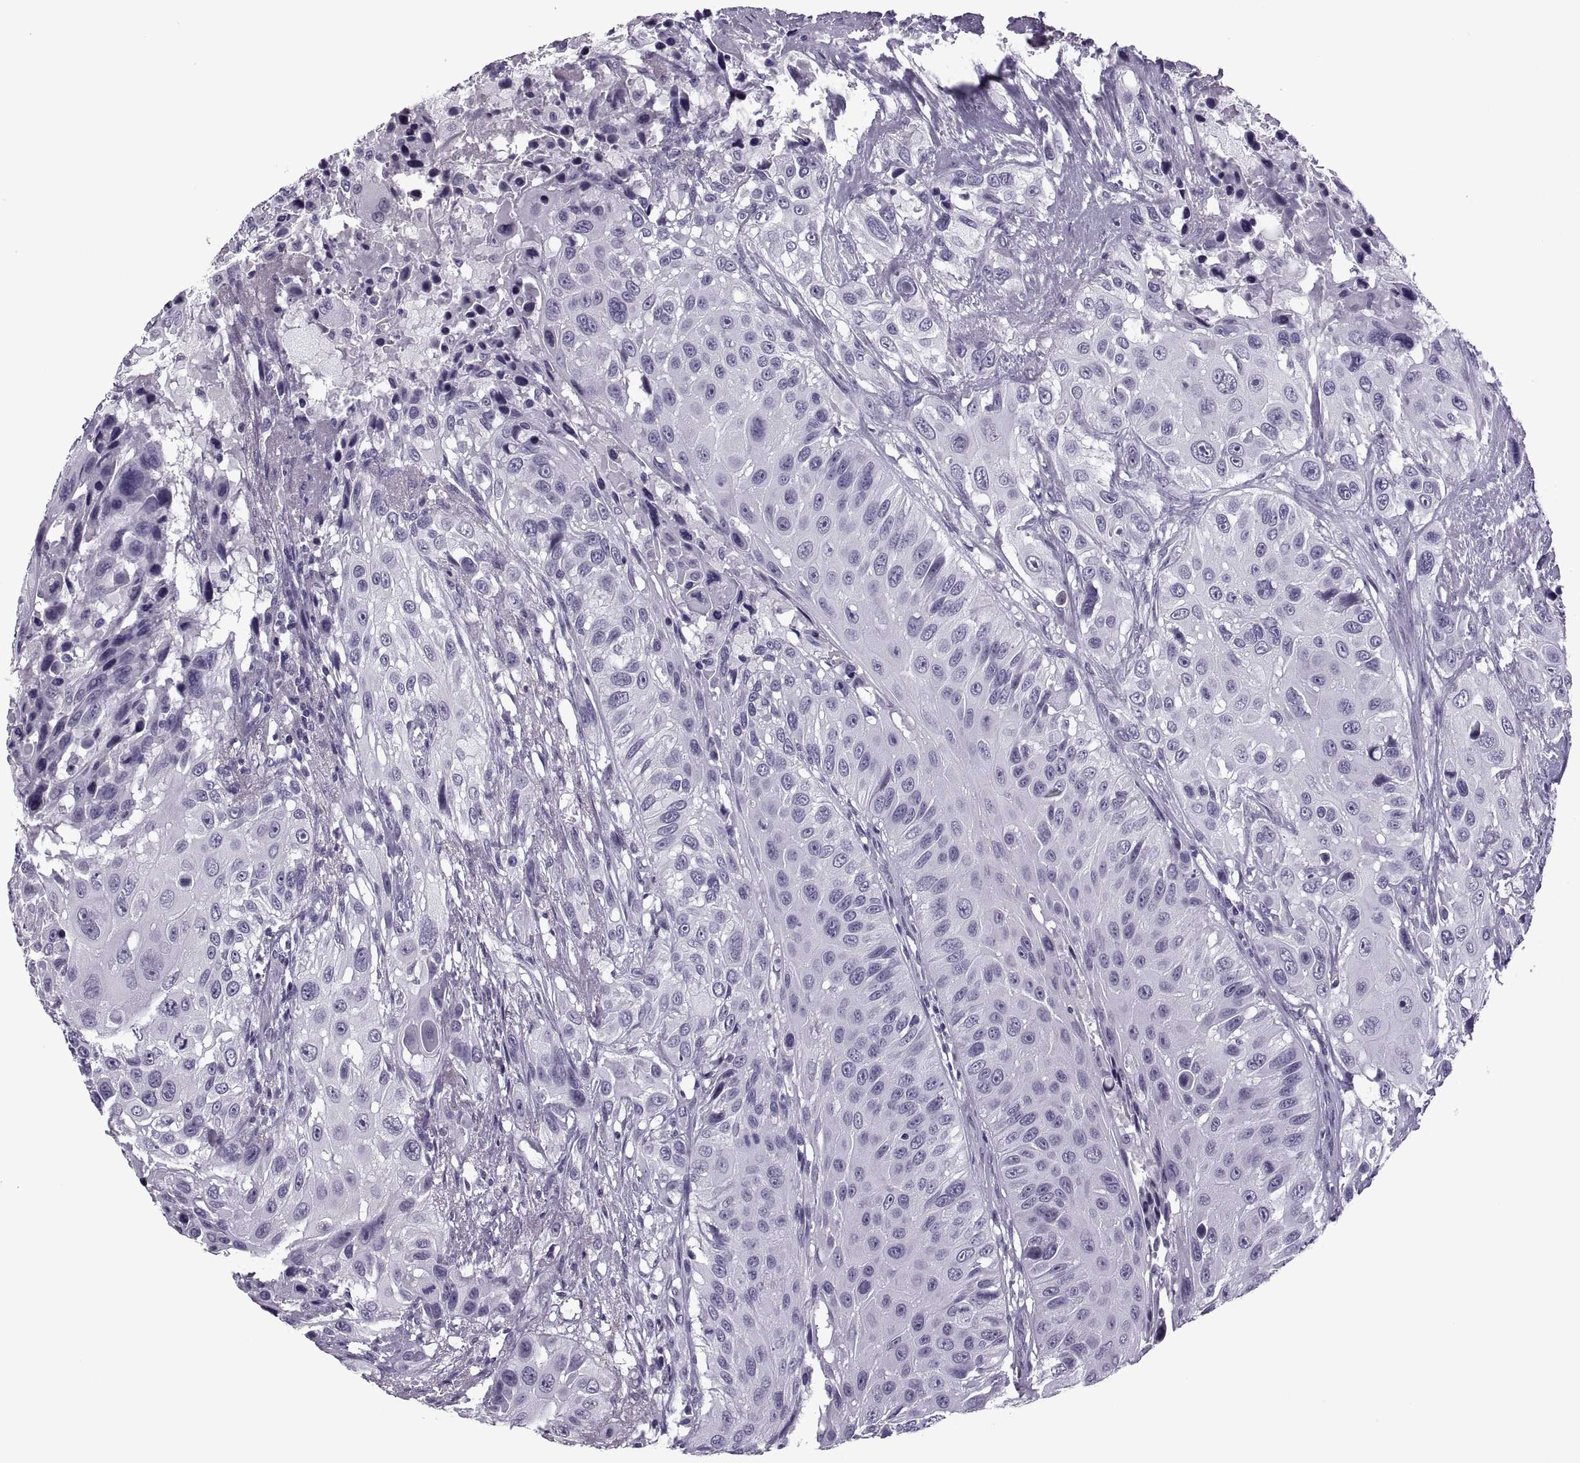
{"staining": {"intensity": "negative", "quantity": "none", "location": "none"}, "tissue": "urothelial cancer", "cell_type": "Tumor cells", "image_type": "cancer", "snomed": [{"axis": "morphology", "description": "Urothelial carcinoma, NOS"}, {"axis": "topography", "description": "Urinary bladder"}], "caption": "Tumor cells are negative for protein expression in human transitional cell carcinoma.", "gene": "SYNGR4", "patient": {"sex": "male", "age": 55}}